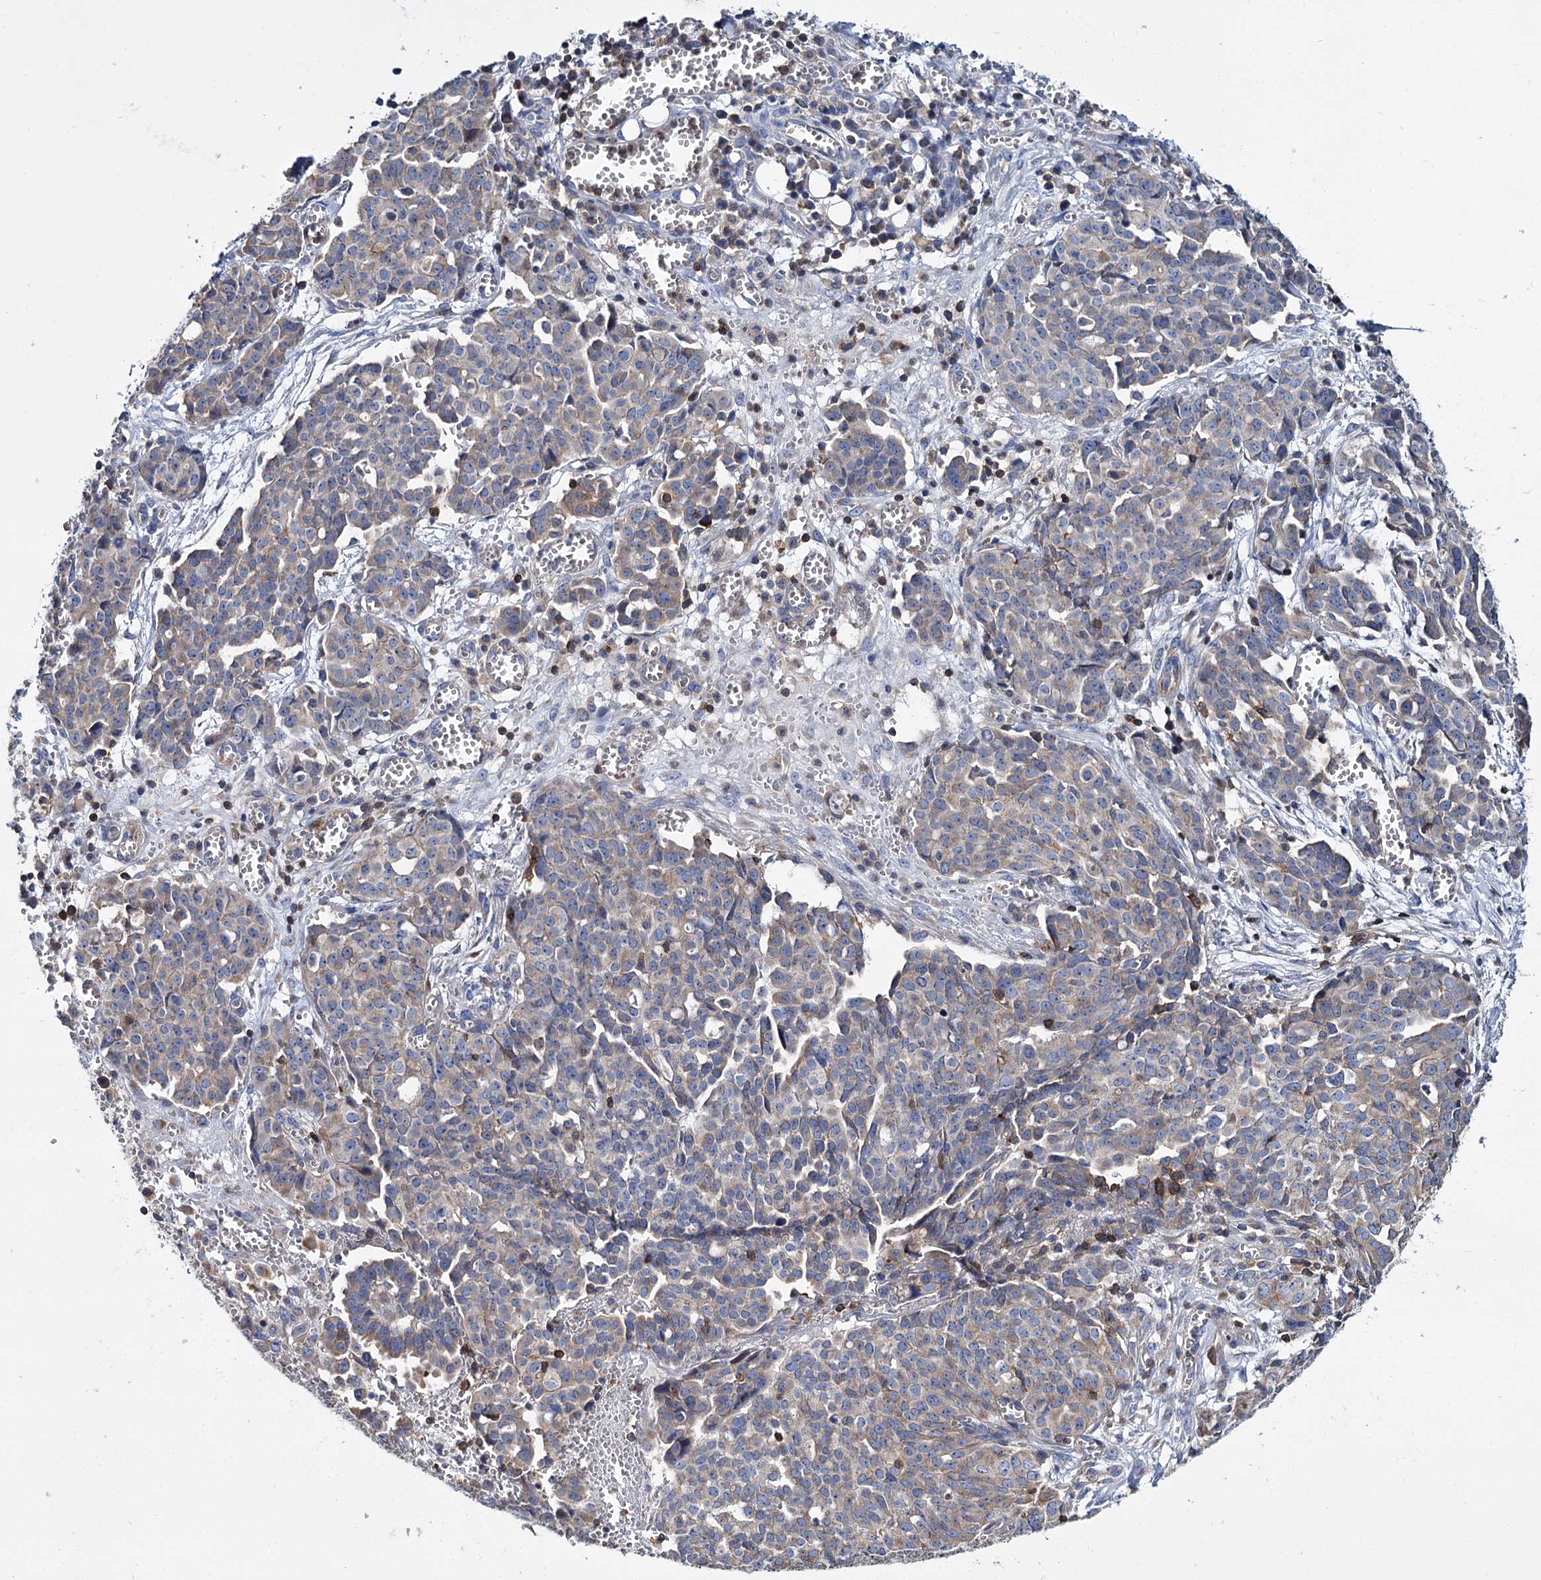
{"staining": {"intensity": "moderate", "quantity": ">75%", "location": "cytoplasmic/membranous"}, "tissue": "ovarian cancer", "cell_type": "Tumor cells", "image_type": "cancer", "snomed": [{"axis": "morphology", "description": "Cystadenocarcinoma, serous, NOS"}, {"axis": "topography", "description": "Soft tissue"}, {"axis": "topography", "description": "Ovary"}], "caption": "Immunohistochemistry image of neoplastic tissue: serous cystadenocarcinoma (ovarian) stained using IHC exhibits medium levels of moderate protein expression localized specifically in the cytoplasmic/membranous of tumor cells, appearing as a cytoplasmic/membranous brown color.", "gene": "UBASH3B", "patient": {"sex": "female", "age": 57}}